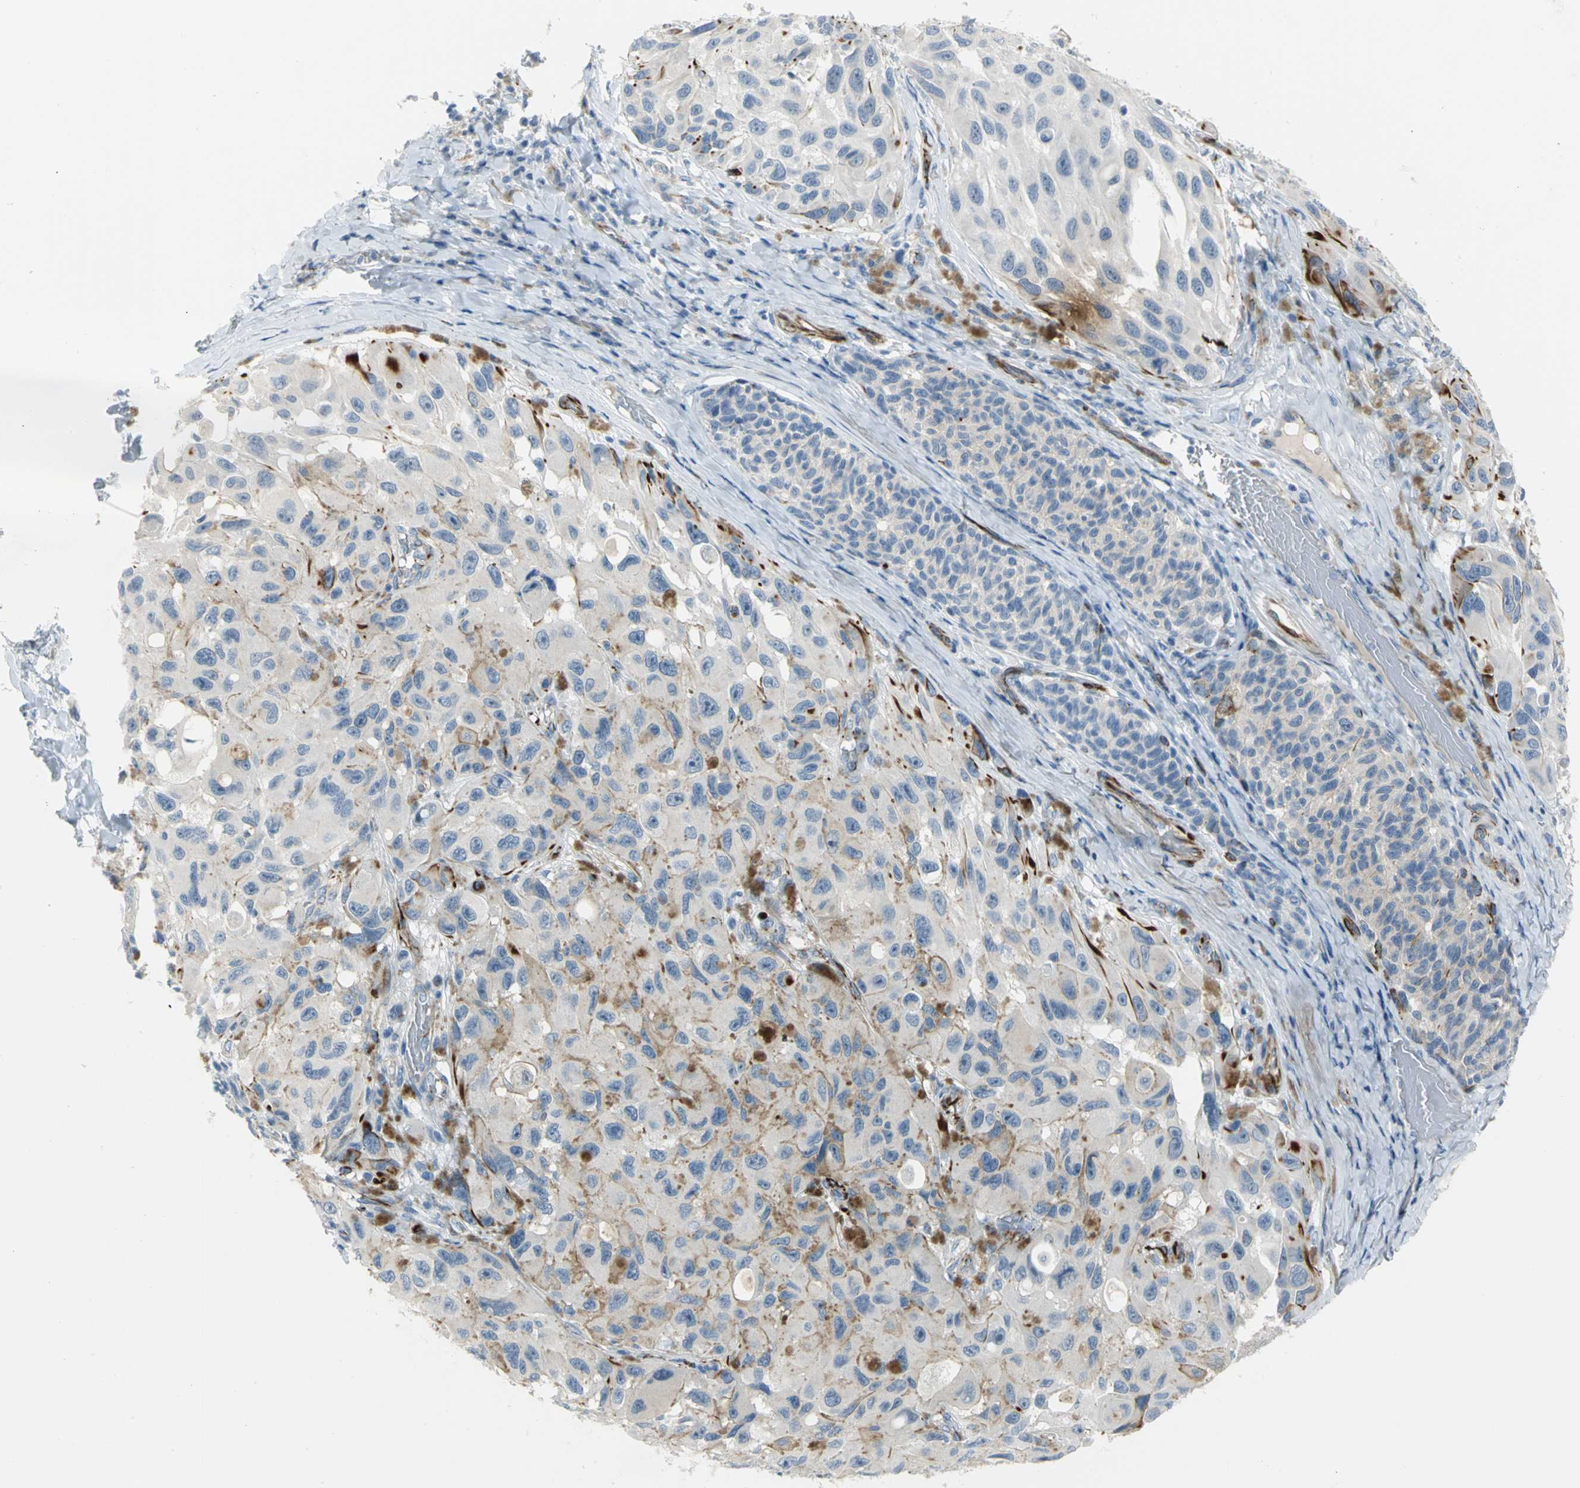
{"staining": {"intensity": "moderate", "quantity": "<25%", "location": "cytoplasmic/membranous"}, "tissue": "melanoma", "cell_type": "Tumor cells", "image_type": "cancer", "snomed": [{"axis": "morphology", "description": "Malignant melanoma, NOS"}, {"axis": "topography", "description": "Skin"}], "caption": "This micrograph demonstrates malignant melanoma stained with immunohistochemistry to label a protein in brown. The cytoplasmic/membranous of tumor cells show moderate positivity for the protein. Nuclei are counter-stained blue.", "gene": "ALOX15", "patient": {"sex": "female", "age": 73}}